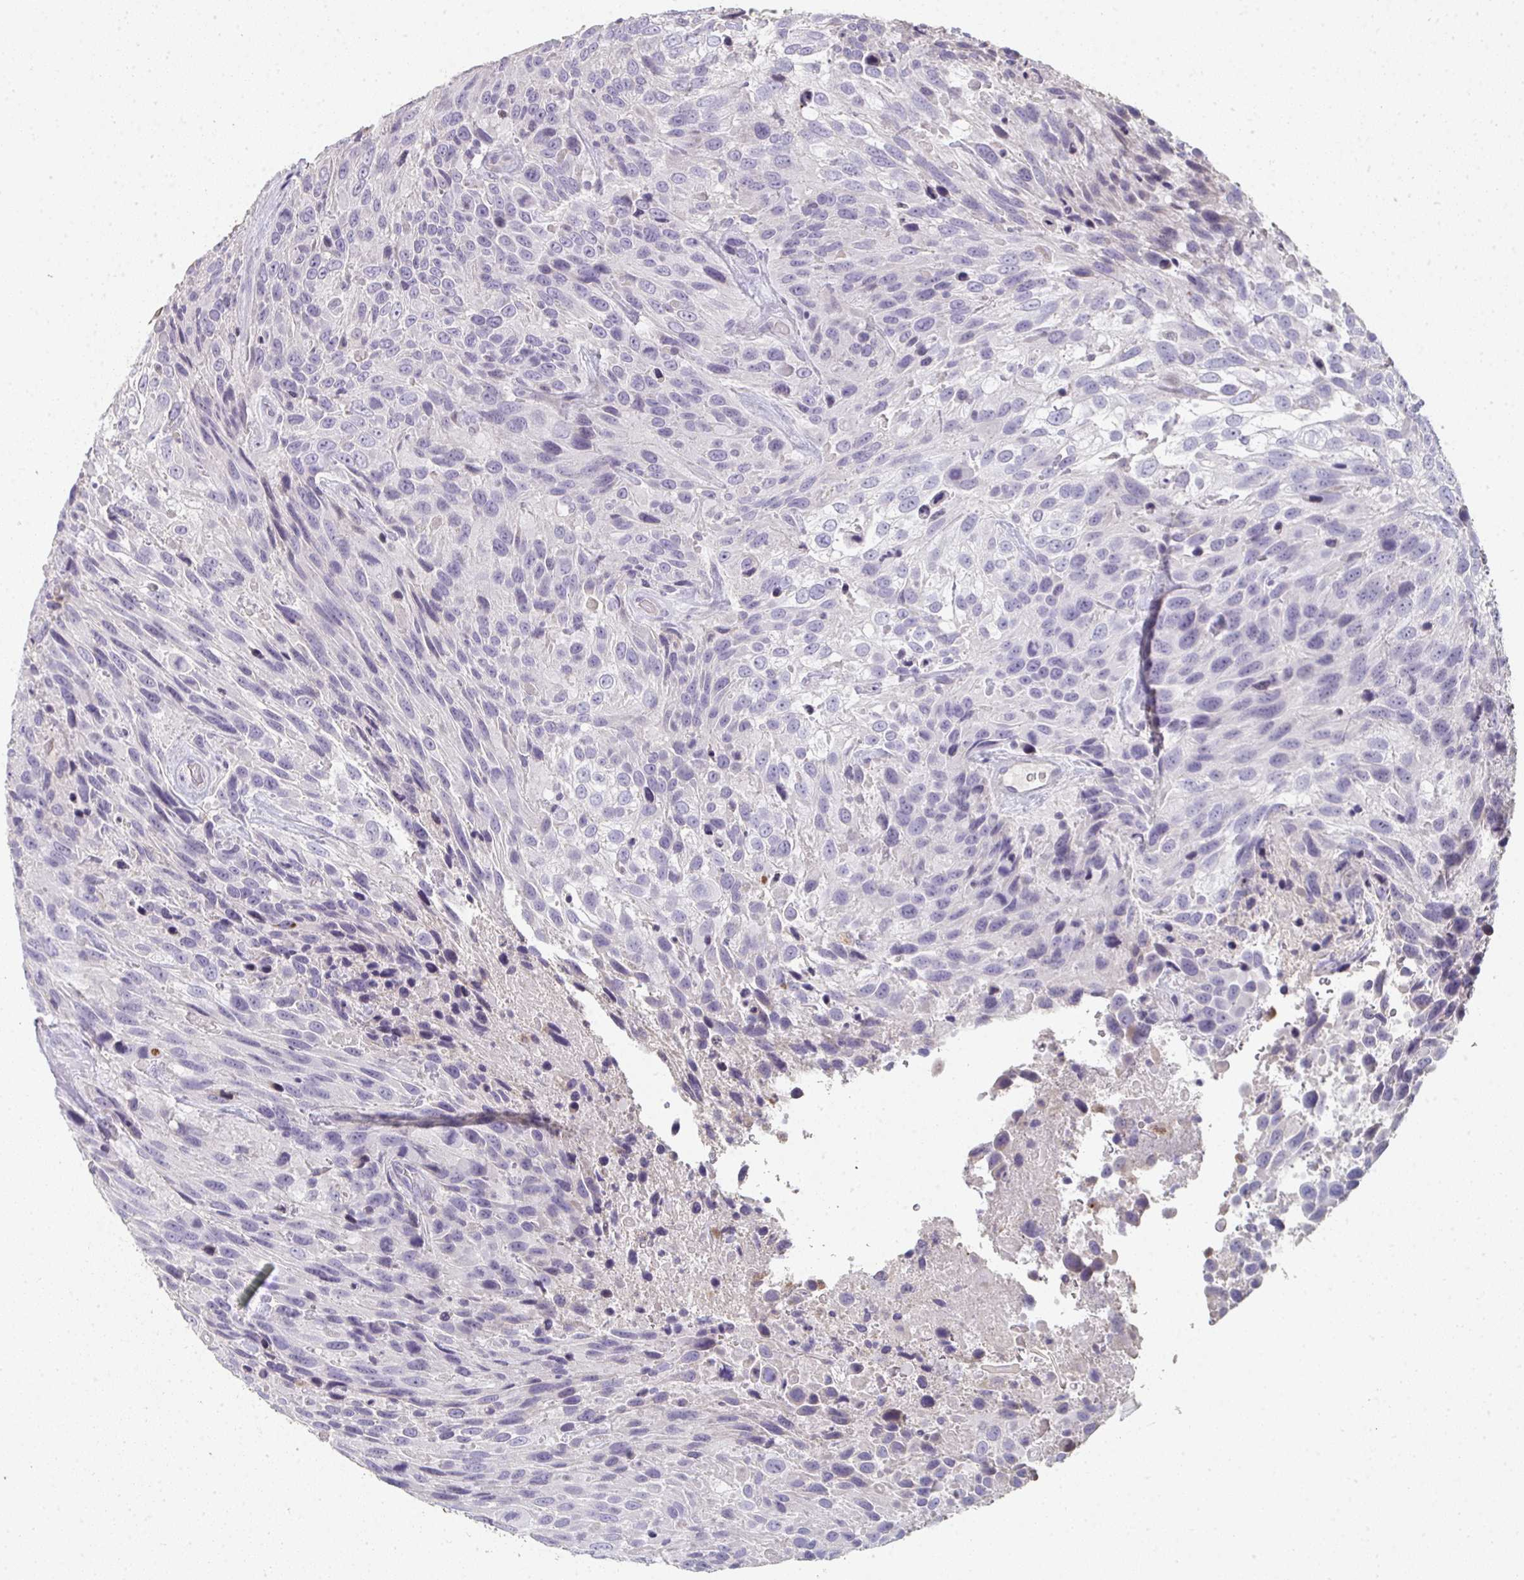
{"staining": {"intensity": "negative", "quantity": "none", "location": "none"}, "tissue": "urothelial cancer", "cell_type": "Tumor cells", "image_type": "cancer", "snomed": [{"axis": "morphology", "description": "Urothelial carcinoma, High grade"}, {"axis": "topography", "description": "Urinary bladder"}], "caption": "The photomicrograph demonstrates no staining of tumor cells in high-grade urothelial carcinoma.", "gene": "A1CF", "patient": {"sex": "female", "age": 70}}